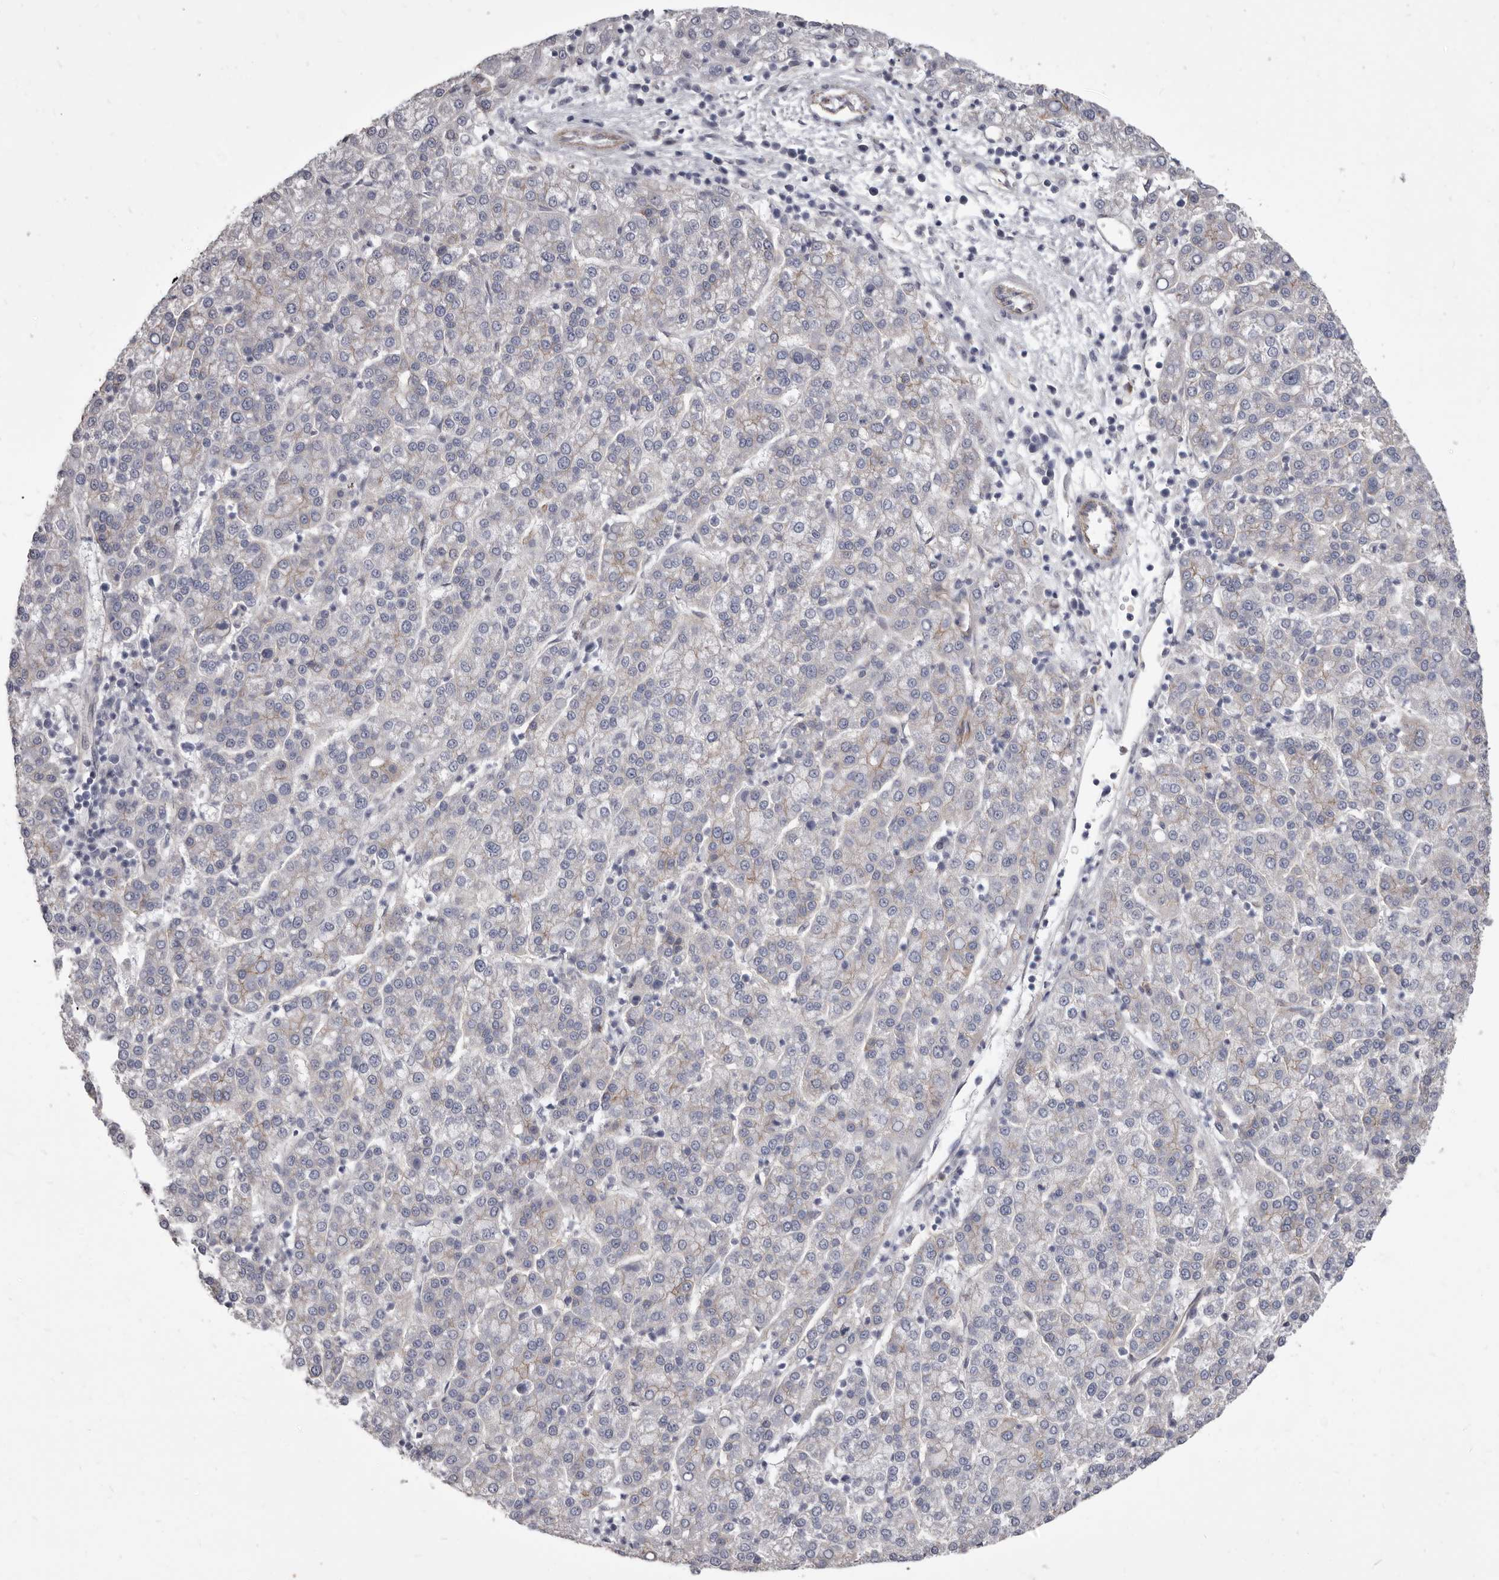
{"staining": {"intensity": "negative", "quantity": "none", "location": "none"}, "tissue": "liver cancer", "cell_type": "Tumor cells", "image_type": "cancer", "snomed": [{"axis": "morphology", "description": "Carcinoma, Hepatocellular, NOS"}, {"axis": "topography", "description": "Liver"}], "caption": "This is a micrograph of immunohistochemistry staining of hepatocellular carcinoma (liver), which shows no staining in tumor cells.", "gene": "P2RX6", "patient": {"sex": "female", "age": 58}}